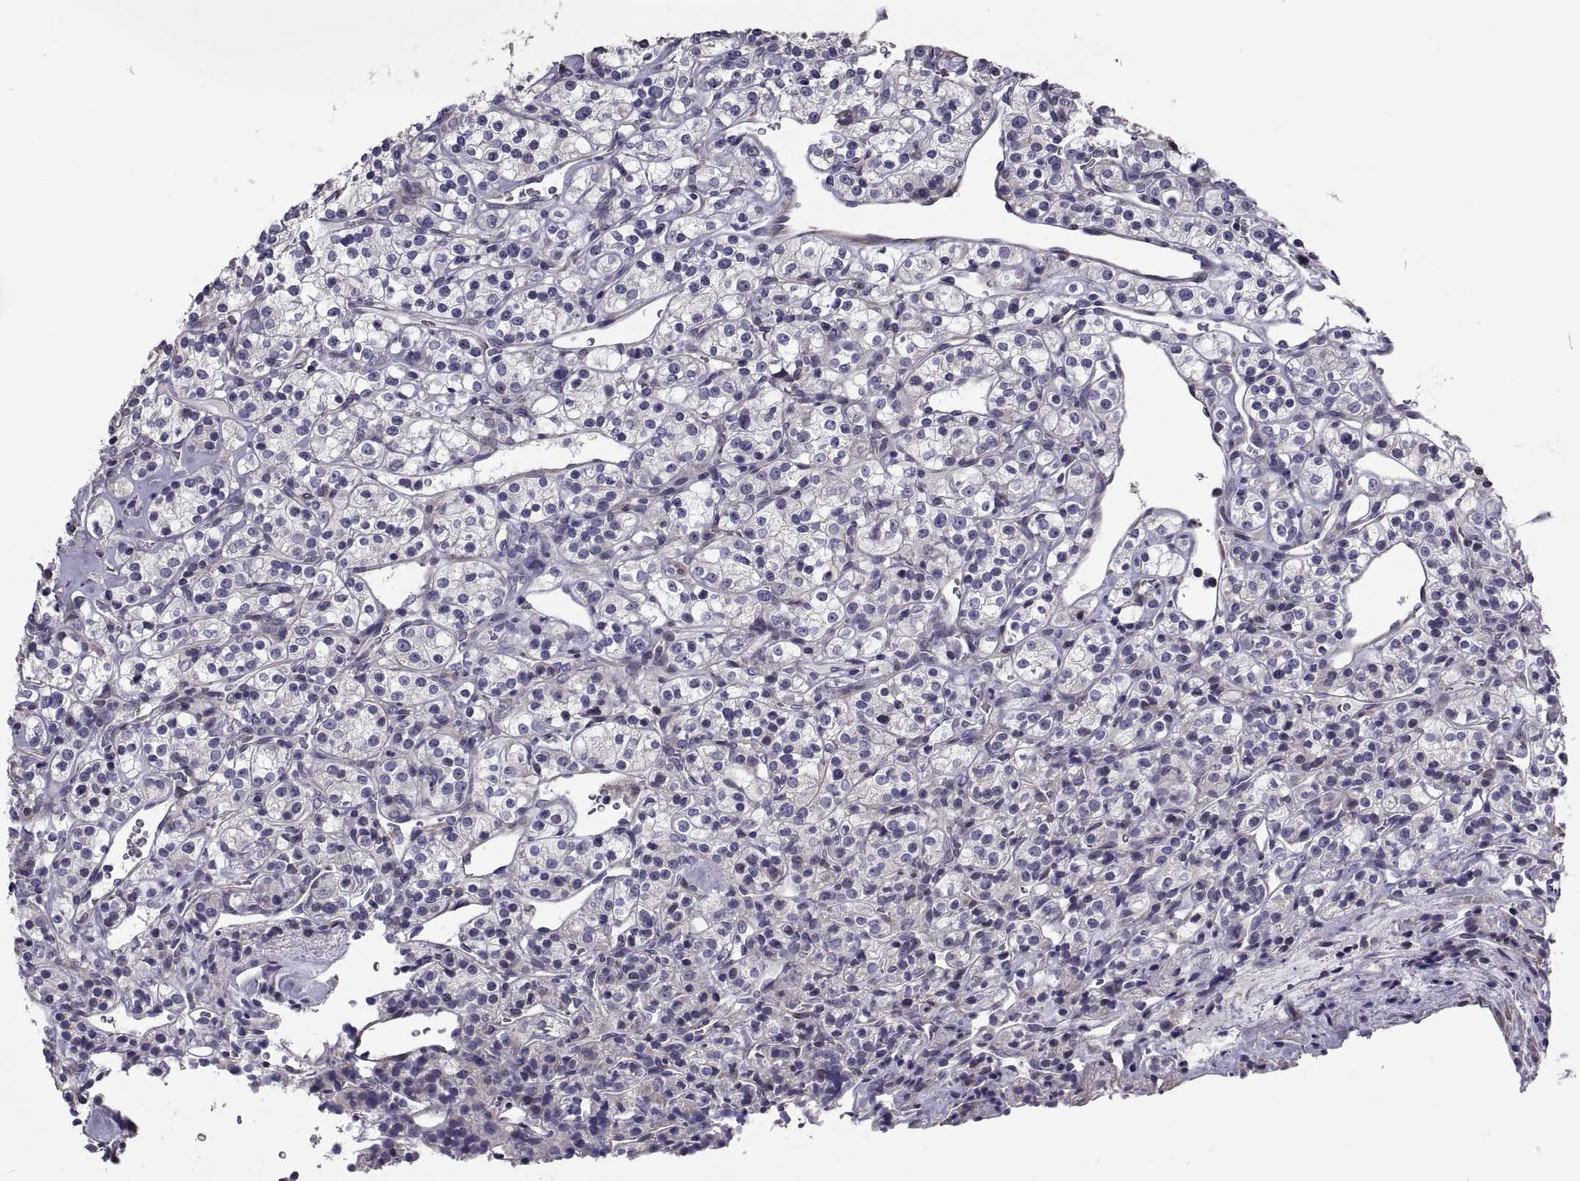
{"staining": {"intensity": "negative", "quantity": "none", "location": "none"}, "tissue": "renal cancer", "cell_type": "Tumor cells", "image_type": "cancer", "snomed": [{"axis": "morphology", "description": "Adenocarcinoma, NOS"}, {"axis": "topography", "description": "Kidney"}], "caption": "An IHC image of renal cancer is shown. There is no staining in tumor cells of renal cancer.", "gene": "ANO1", "patient": {"sex": "male", "age": 77}}